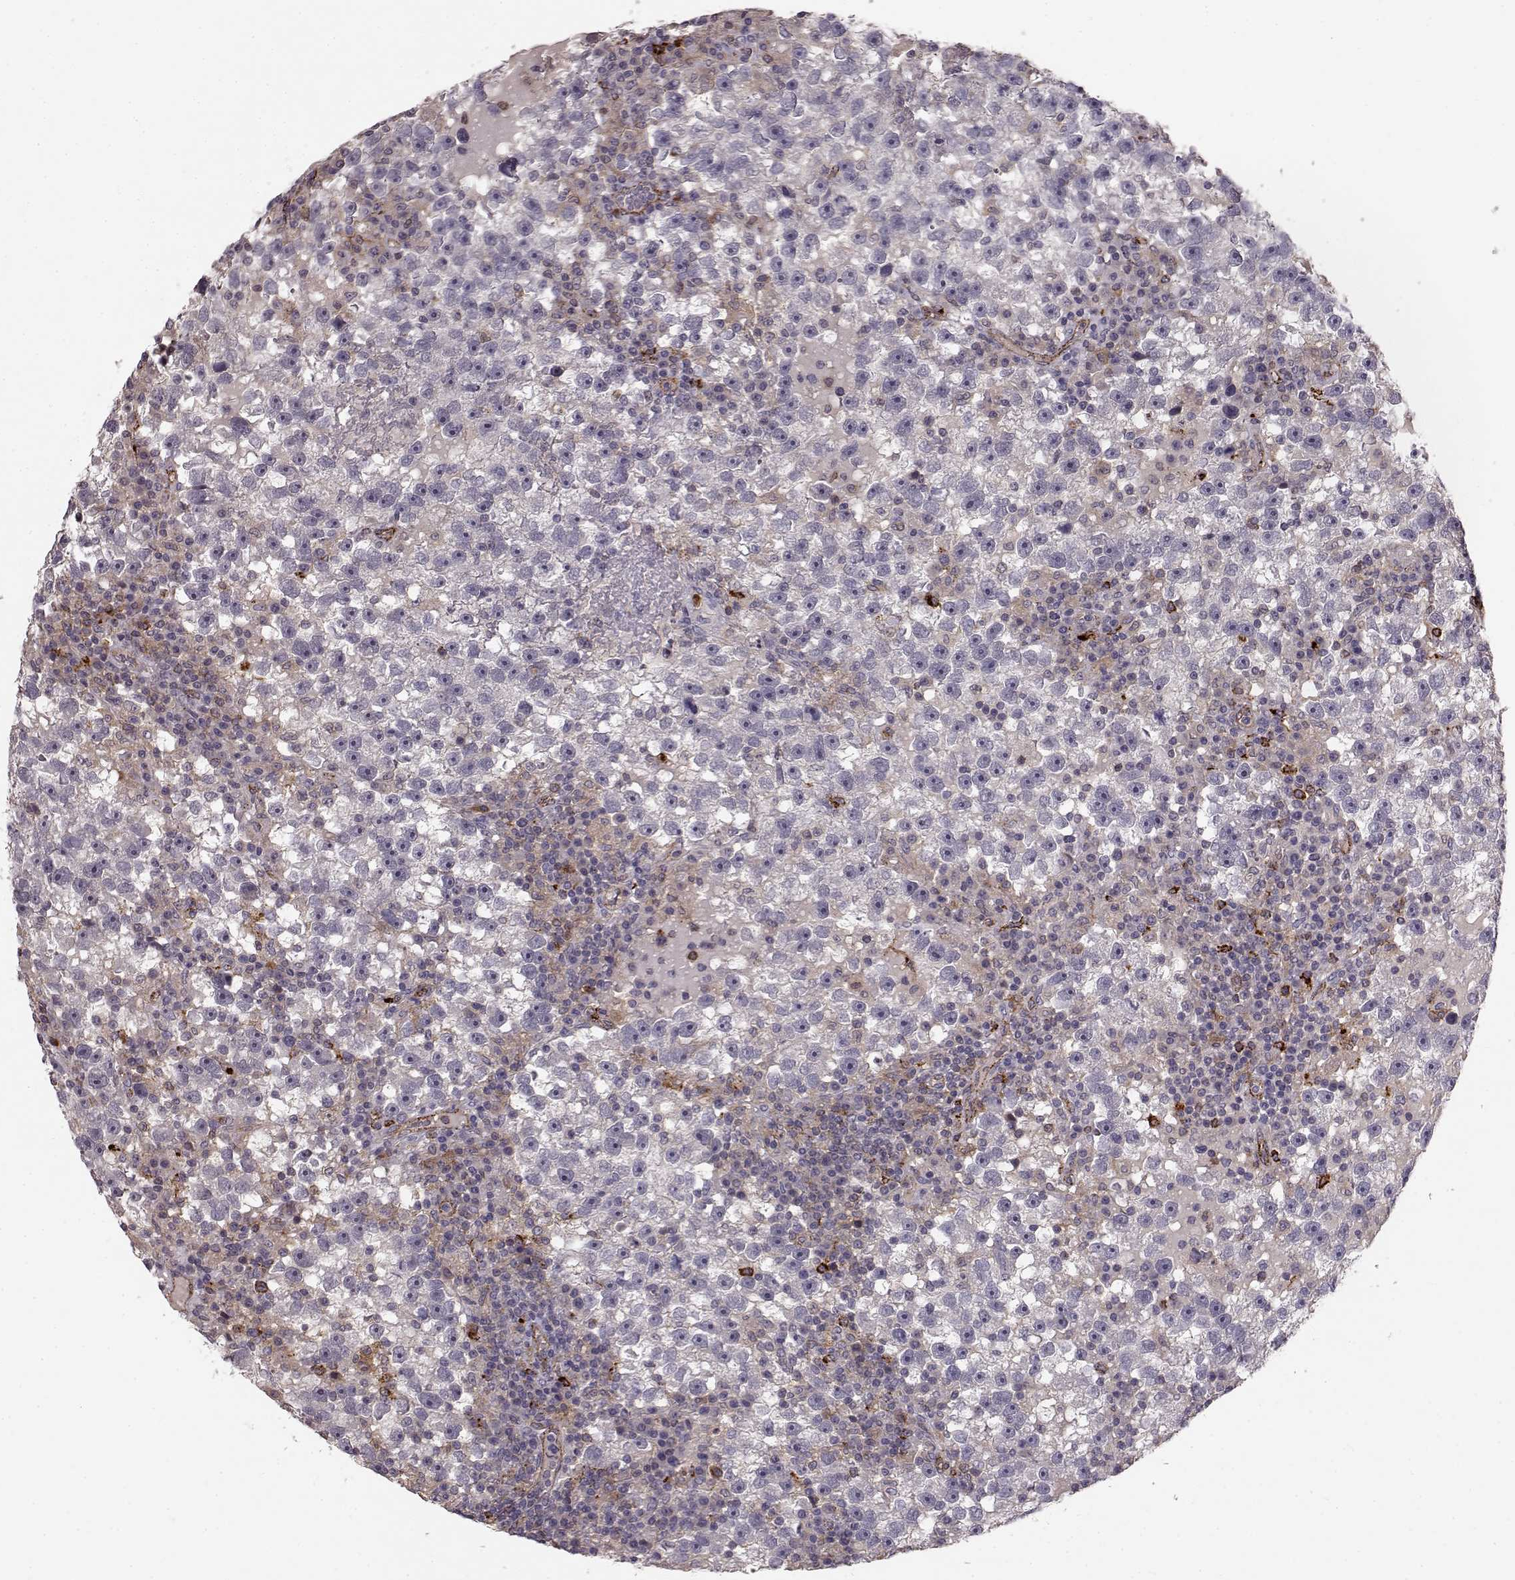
{"staining": {"intensity": "negative", "quantity": "none", "location": "none"}, "tissue": "testis cancer", "cell_type": "Tumor cells", "image_type": "cancer", "snomed": [{"axis": "morphology", "description": "Seminoma, NOS"}, {"axis": "topography", "description": "Testis"}], "caption": "The image displays no staining of tumor cells in testis cancer.", "gene": "CCNF", "patient": {"sex": "male", "age": 47}}